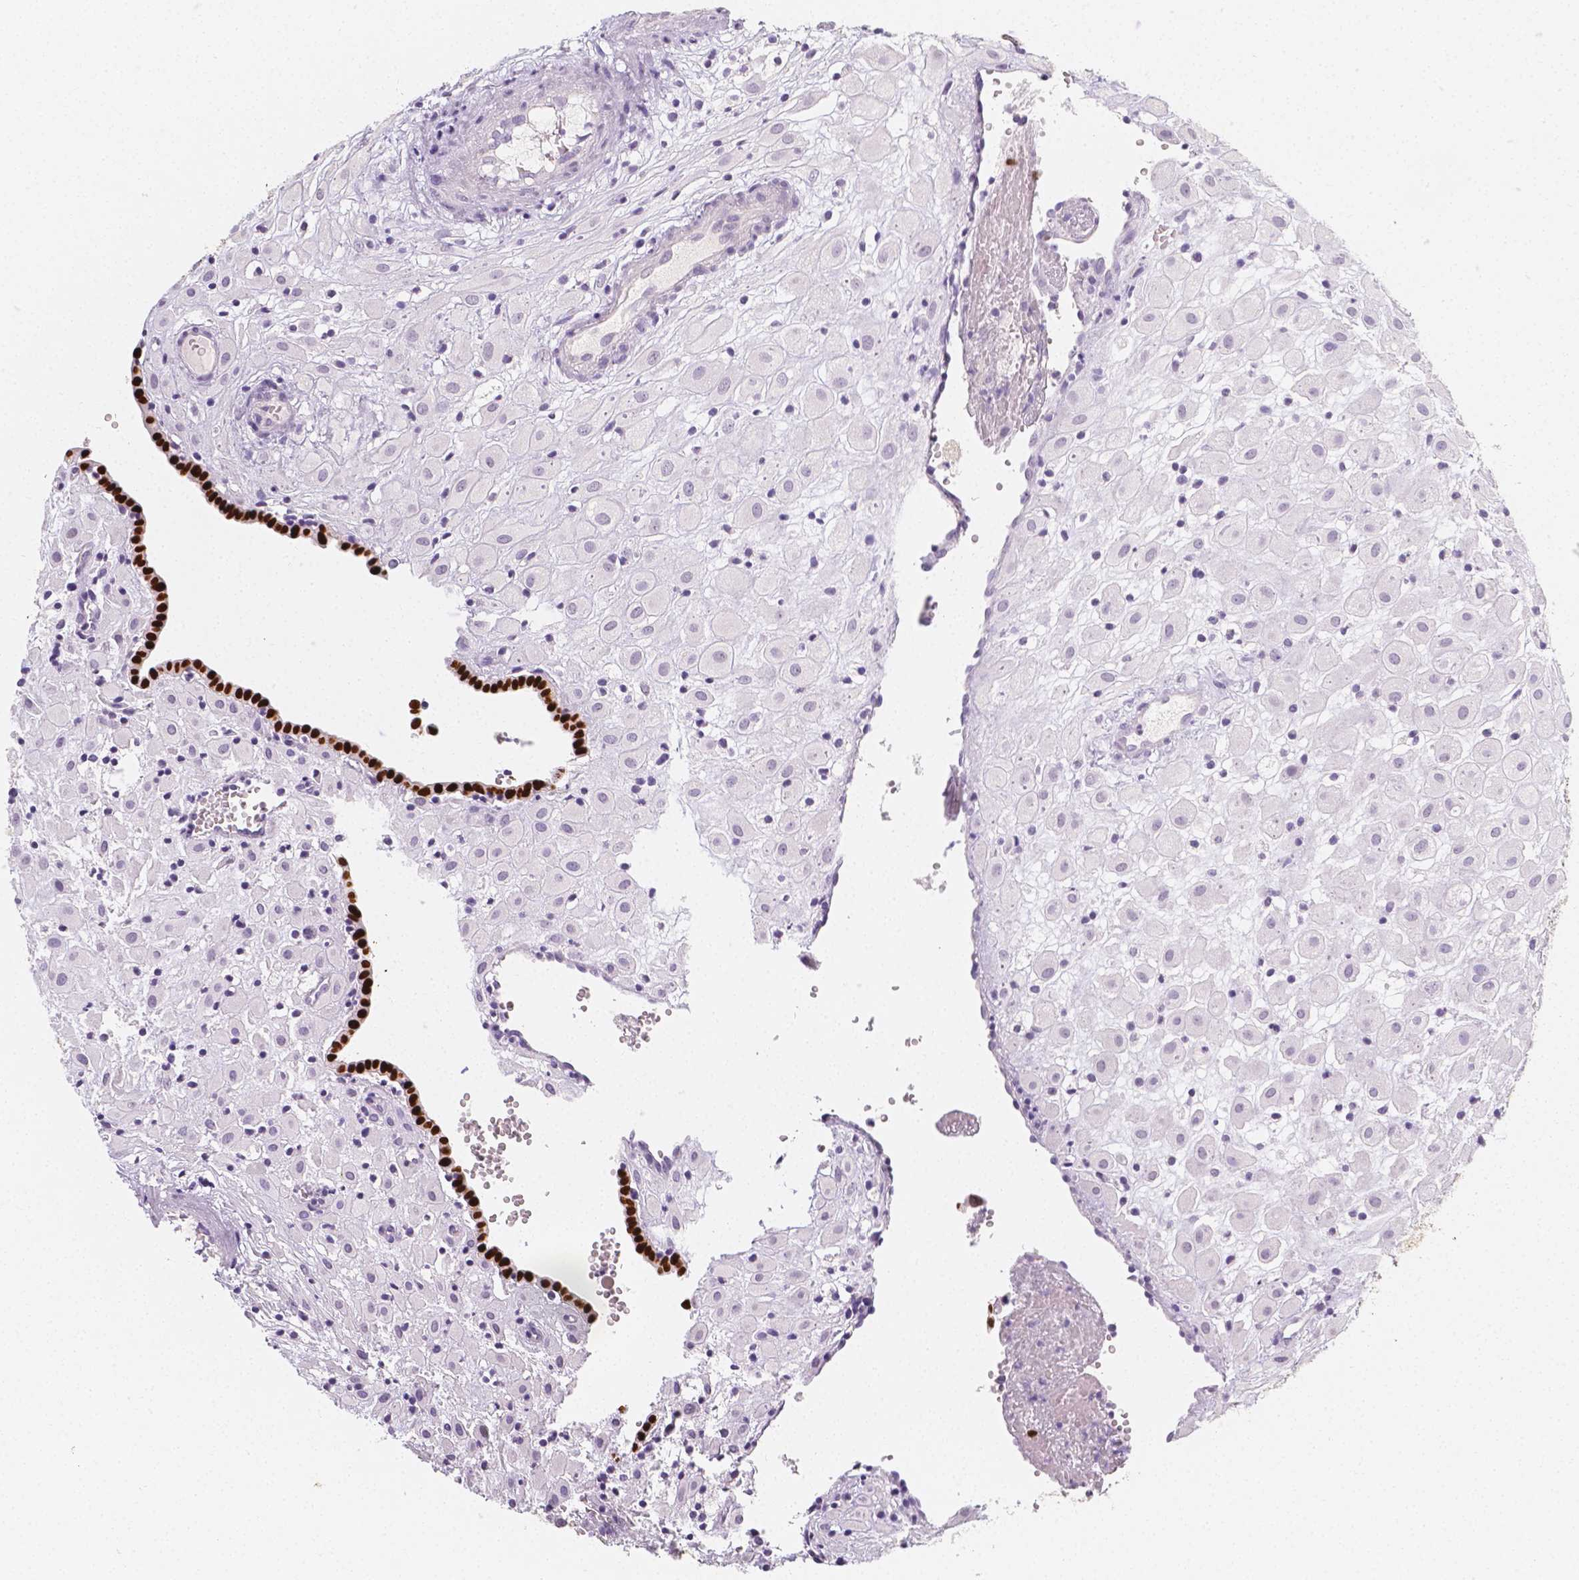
{"staining": {"intensity": "negative", "quantity": "none", "location": "none"}, "tissue": "placenta", "cell_type": "Decidual cells", "image_type": "normal", "snomed": [{"axis": "morphology", "description": "Normal tissue, NOS"}, {"axis": "topography", "description": "Placenta"}], "caption": "Immunohistochemistry (IHC) image of unremarkable human placenta stained for a protein (brown), which exhibits no expression in decidual cells.", "gene": "HNF1B", "patient": {"sex": "female", "age": 24}}